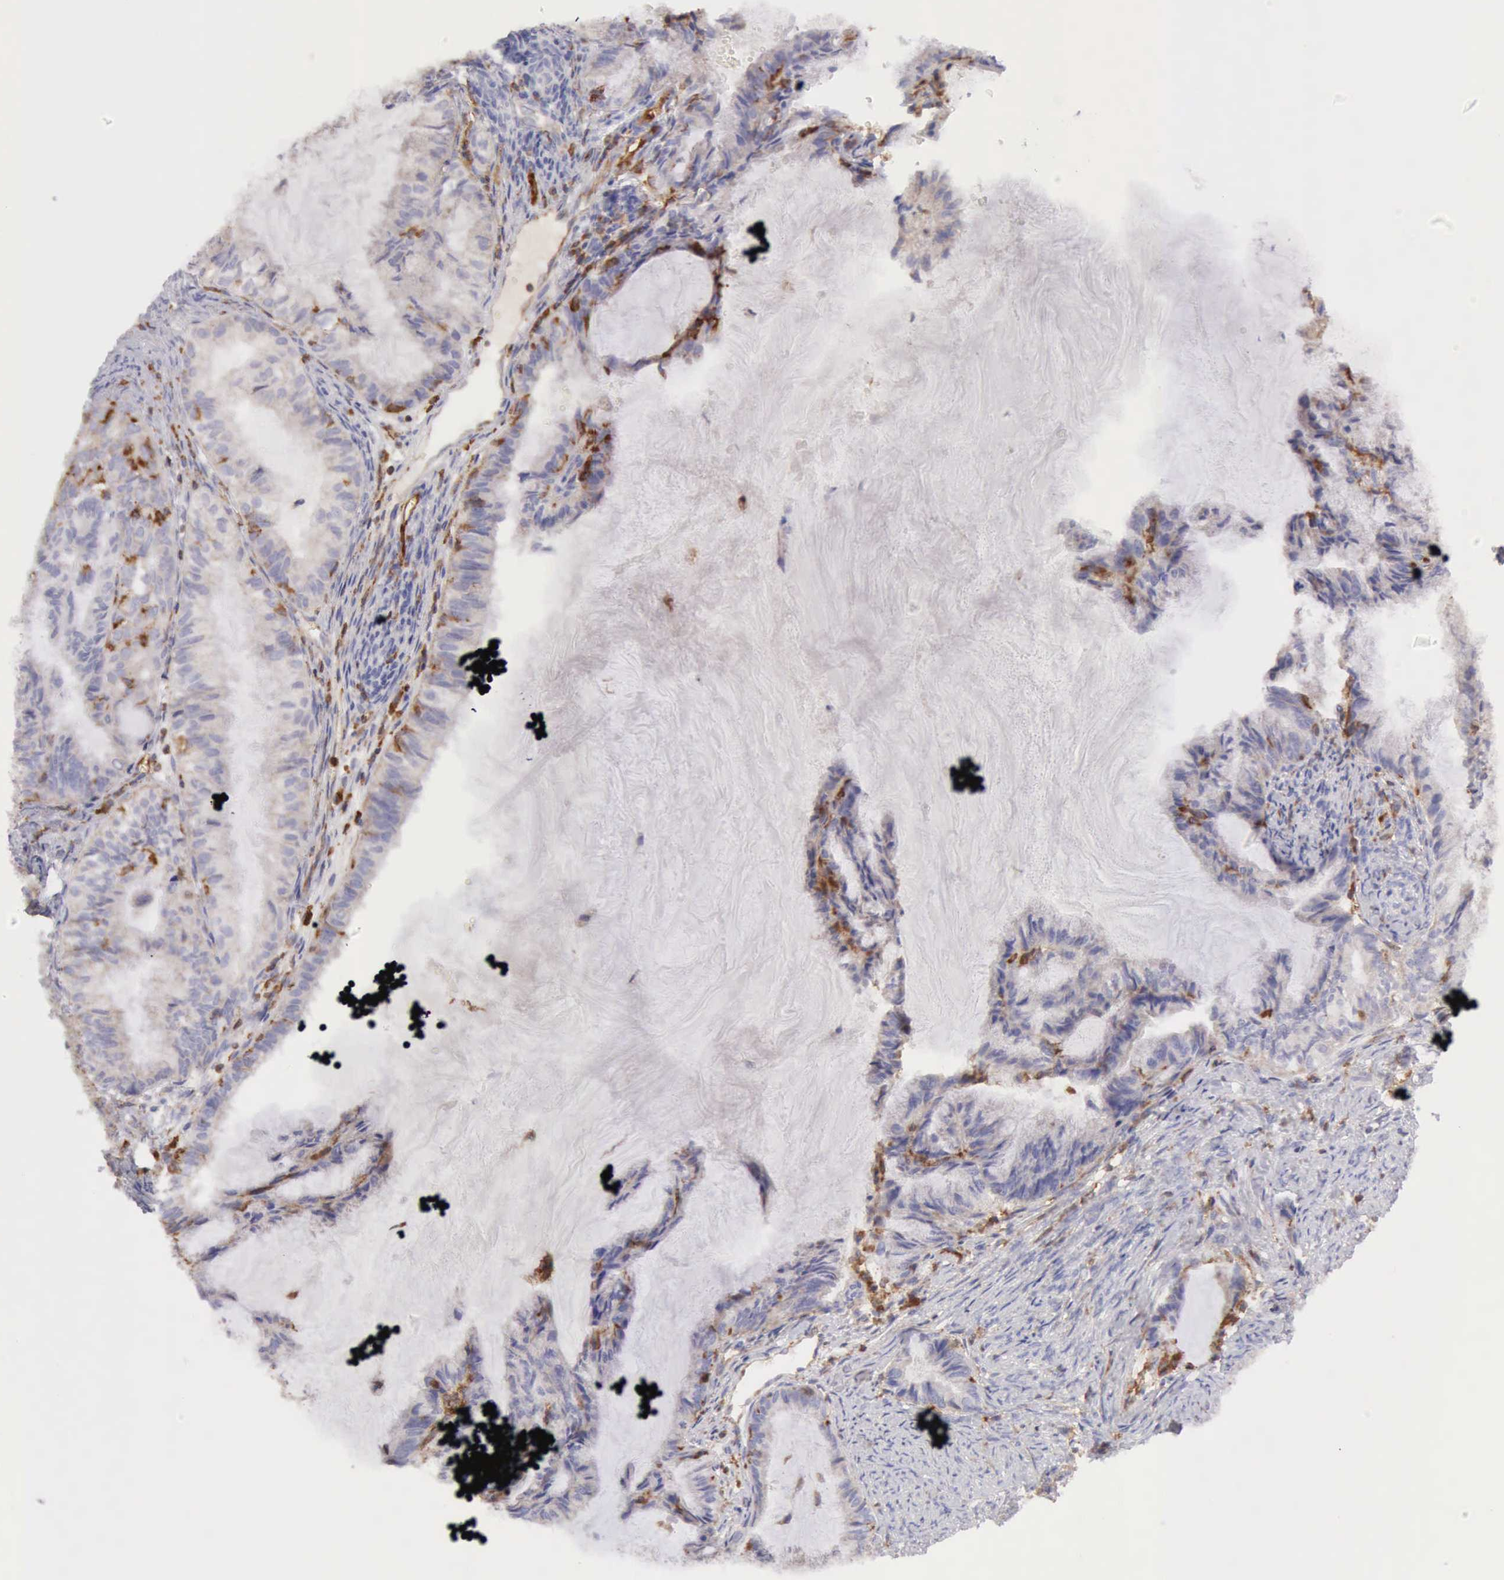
{"staining": {"intensity": "weak", "quantity": "25%-75%", "location": "cytoplasmic/membranous"}, "tissue": "endometrial cancer", "cell_type": "Tumor cells", "image_type": "cancer", "snomed": [{"axis": "morphology", "description": "Adenocarcinoma, NOS"}, {"axis": "topography", "description": "Endometrium"}], "caption": "Immunohistochemical staining of adenocarcinoma (endometrial) reveals weak cytoplasmic/membranous protein staining in approximately 25%-75% of tumor cells. The protein of interest is stained brown, and the nuclei are stained in blue (DAB (3,3'-diaminobenzidine) IHC with brightfield microscopy, high magnification).", "gene": "ARHGAP4", "patient": {"sex": "female", "age": 86}}